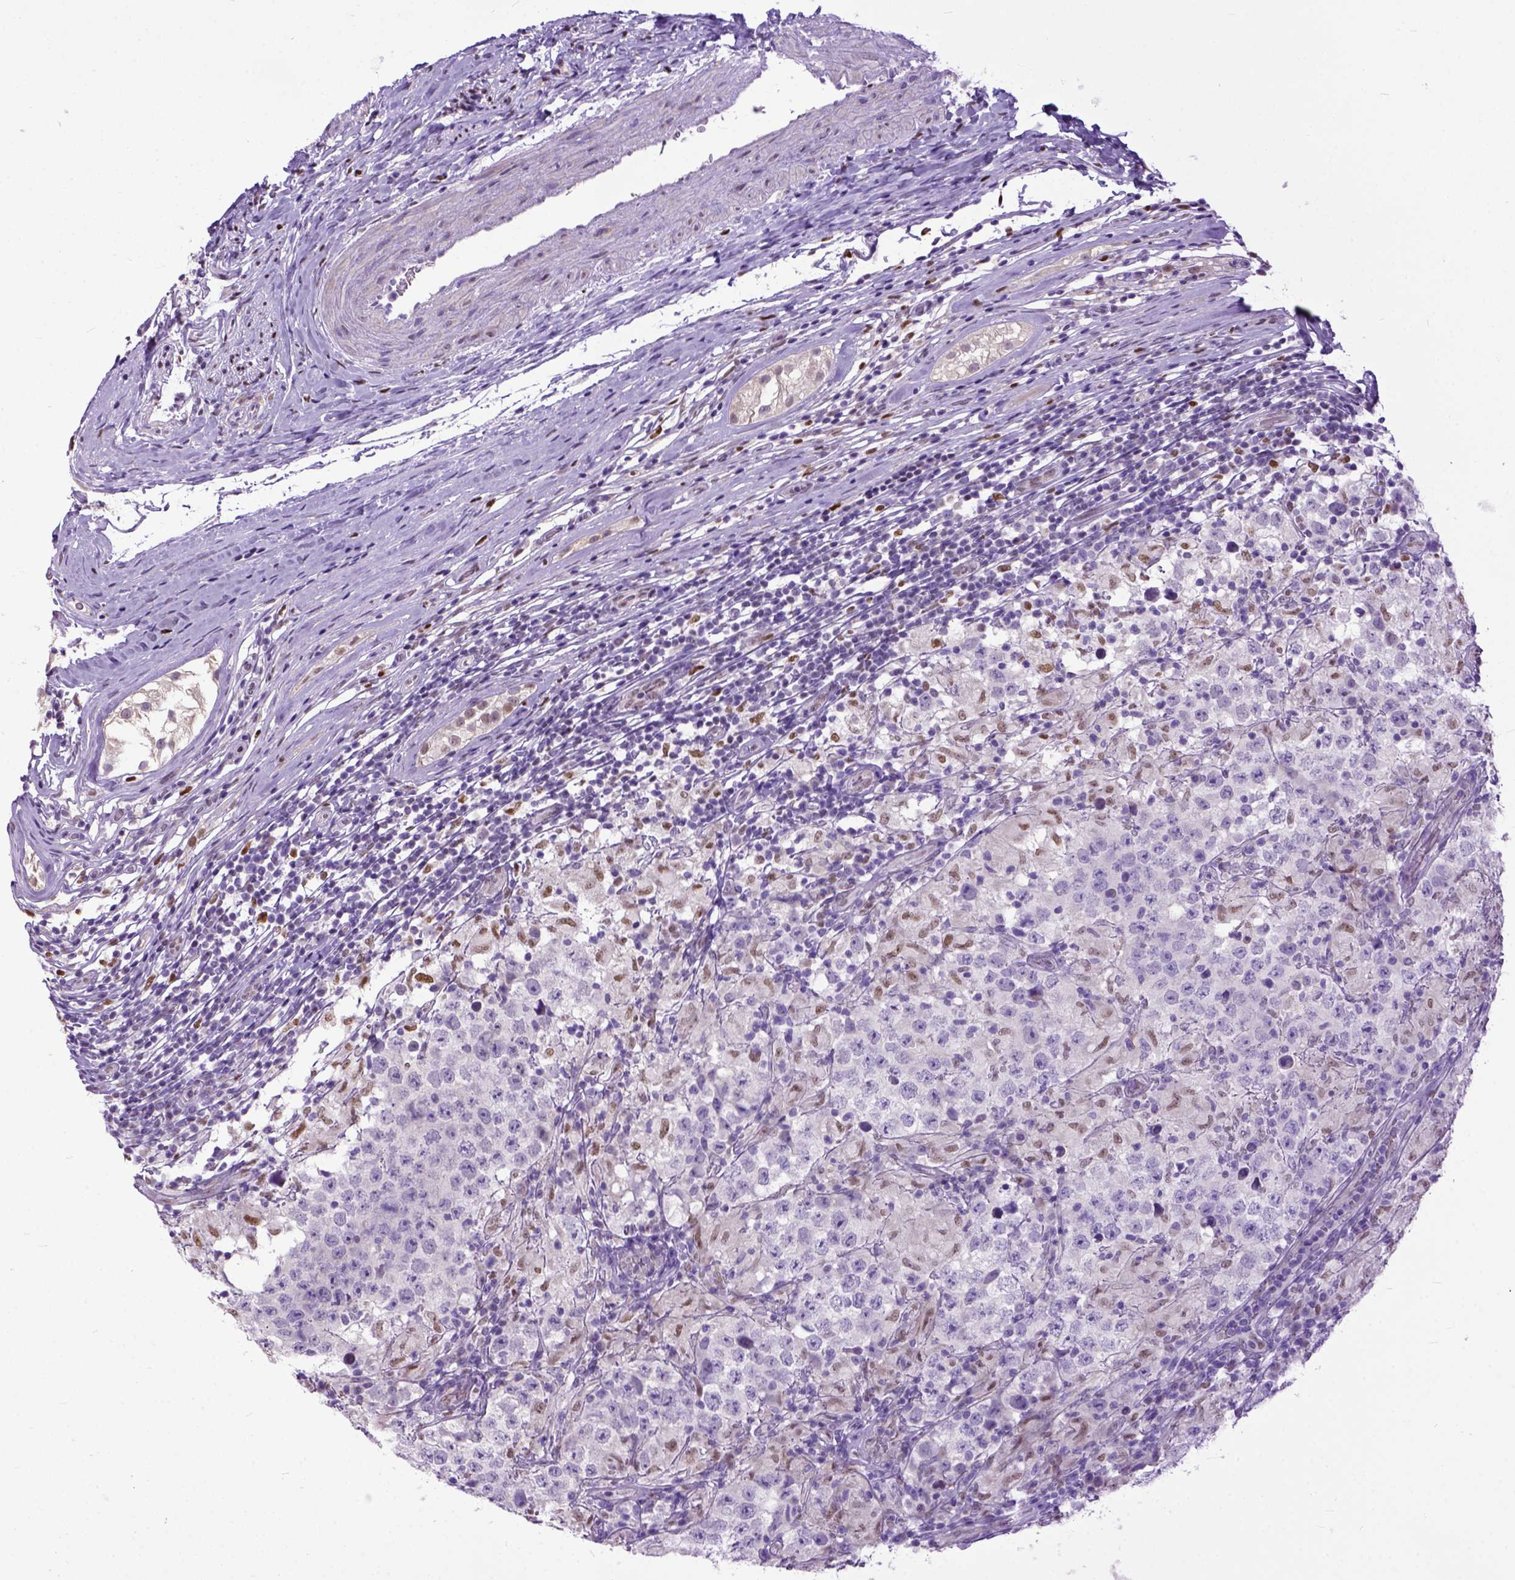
{"staining": {"intensity": "negative", "quantity": "none", "location": "none"}, "tissue": "testis cancer", "cell_type": "Tumor cells", "image_type": "cancer", "snomed": [{"axis": "morphology", "description": "Seminoma, NOS"}, {"axis": "morphology", "description": "Carcinoma, Embryonal, NOS"}, {"axis": "topography", "description": "Testis"}], "caption": "Tumor cells are negative for brown protein staining in embryonal carcinoma (testis).", "gene": "CRB1", "patient": {"sex": "male", "age": 41}}